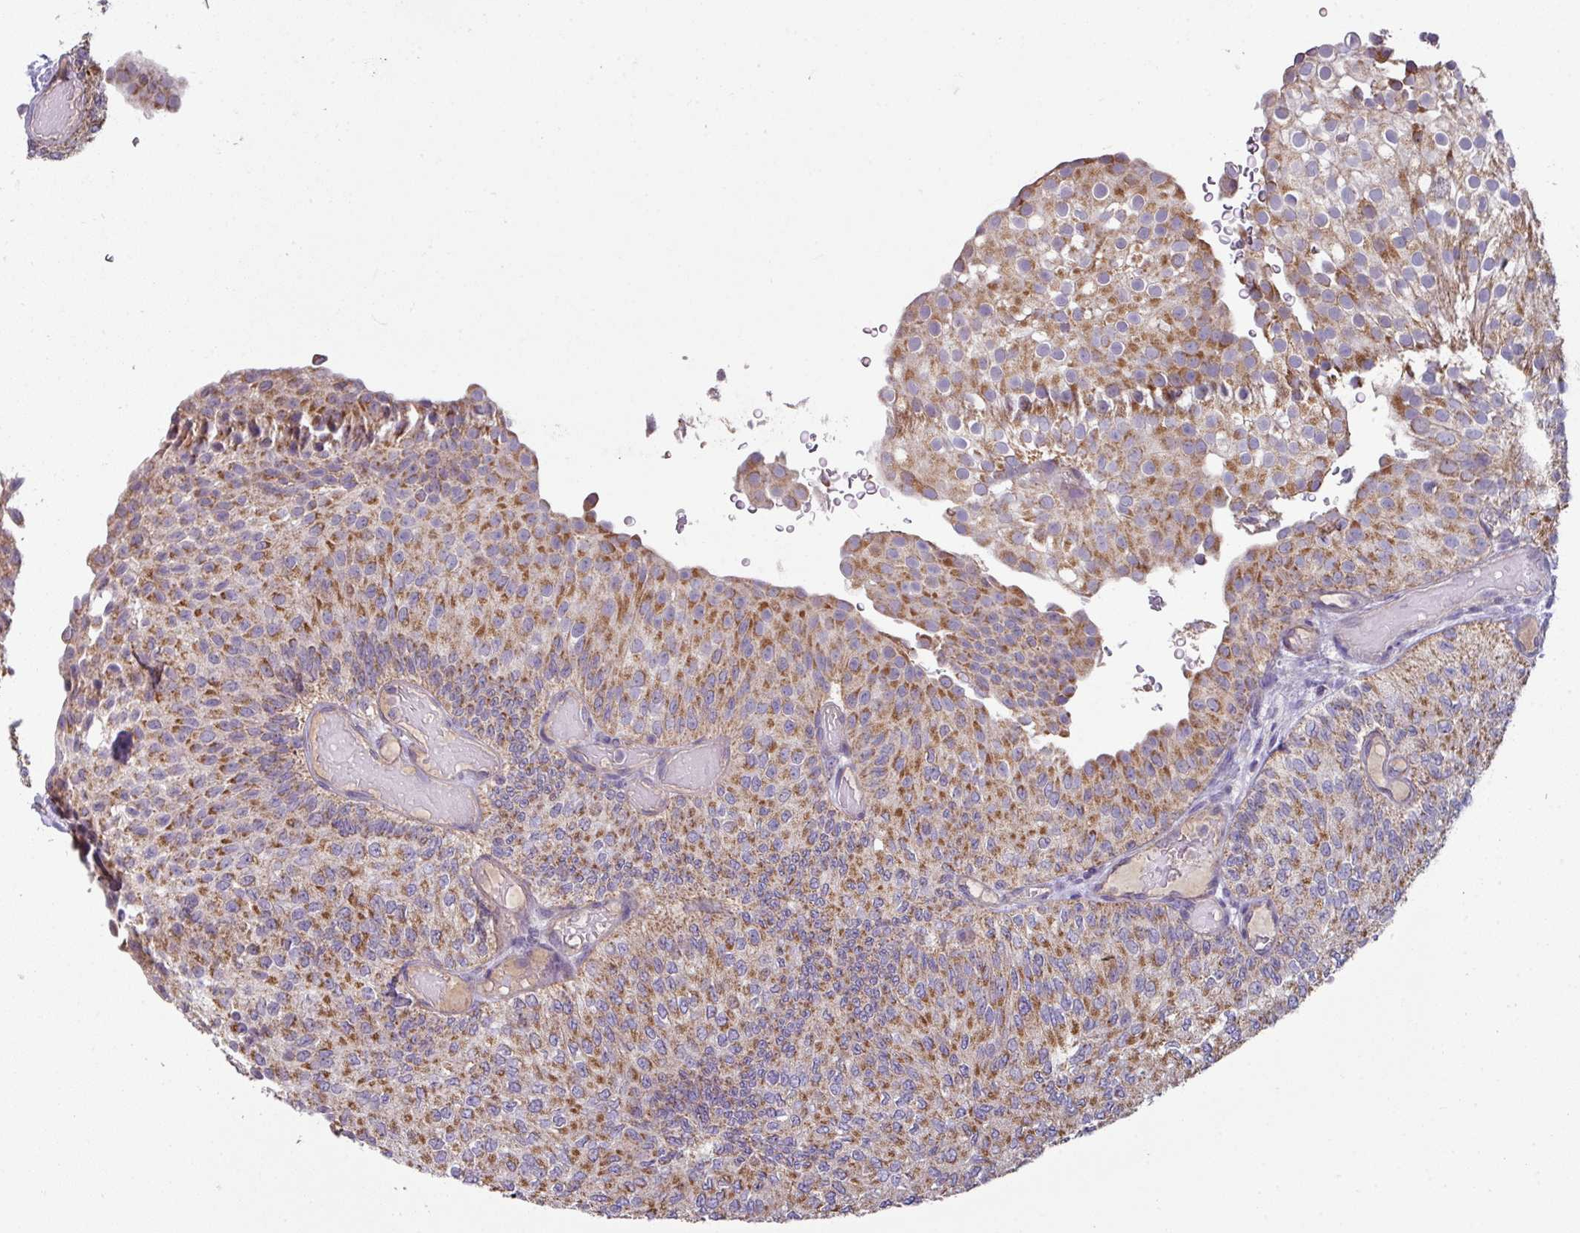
{"staining": {"intensity": "moderate", "quantity": ">75%", "location": "cytoplasmic/membranous"}, "tissue": "urothelial cancer", "cell_type": "Tumor cells", "image_type": "cancer", "snomed": [{"axis": "morphology", "description": "Urothelial carcinoma, Low grade"}, {"axis": "topography", "description": "Urinary bladder"}], "caption": "Immunohistochemistry (IHC) of urothelial cancer displays medium levels of moderate cytoplasmic/membranous staining in approximately >75% of tumor cells.", "gene": "LRRC9", "patient": {"sex": "male", "age": 78}}